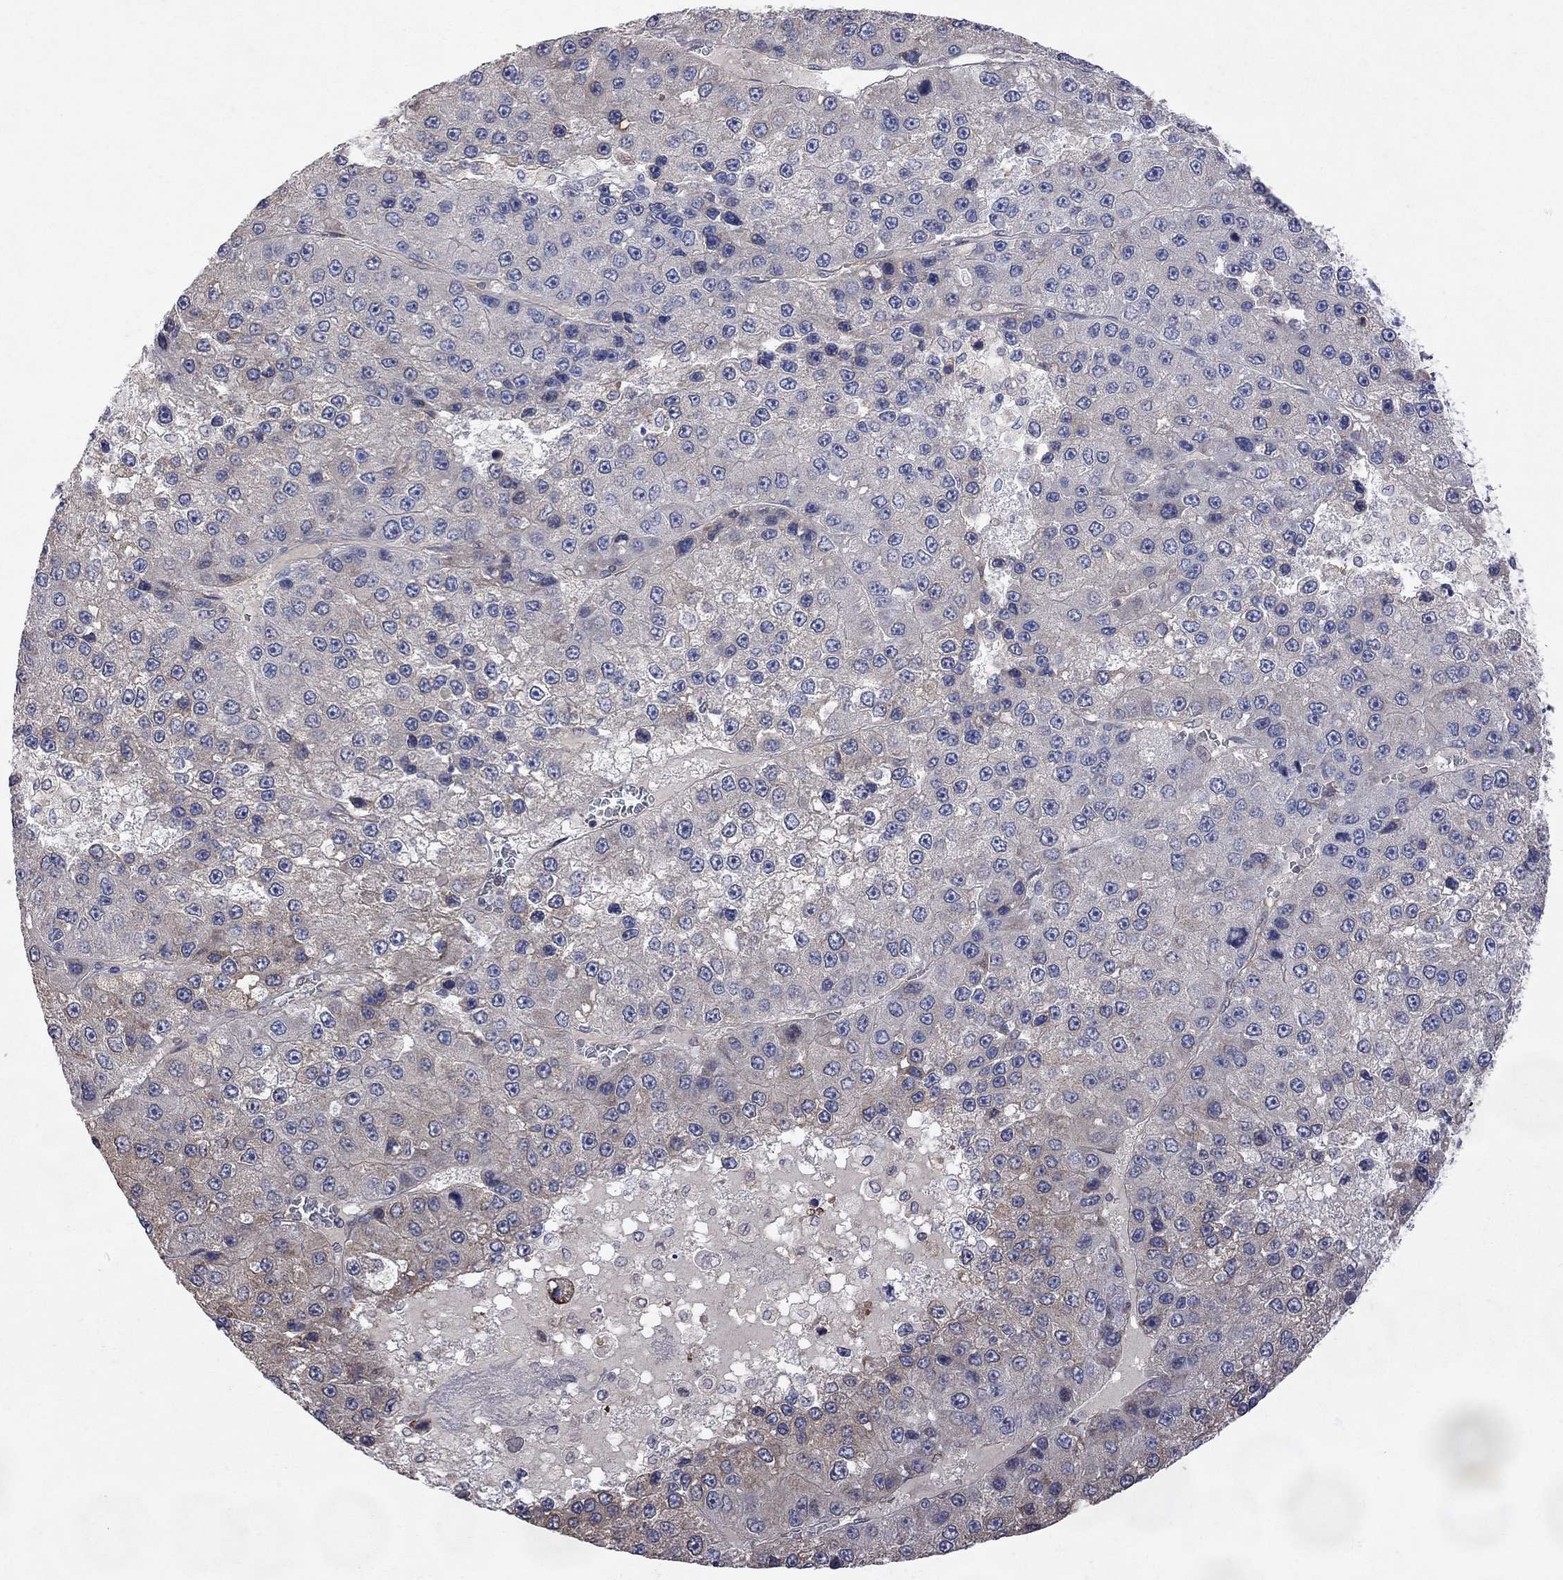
{"staining": {"intensity": "weak", "quantity": "<25%", "location": "cytoplasmic/membranous"}, "tissue": "liver cancer", "cell_type": "Tumor cells", "image_type": "cancer", "snomed": [{"axis": "morphology", "description": "Carcinoma, Hepatocellular, NOS"}, {"axis": "topography", "description": "Liver"}], "caption": "A photomicrograph of human liver cancer (hepatocellular carcinoma) is negative for staining in tumor cells.", "gene": "ABI3", "patient": {"sex": "female", "age": 73}}